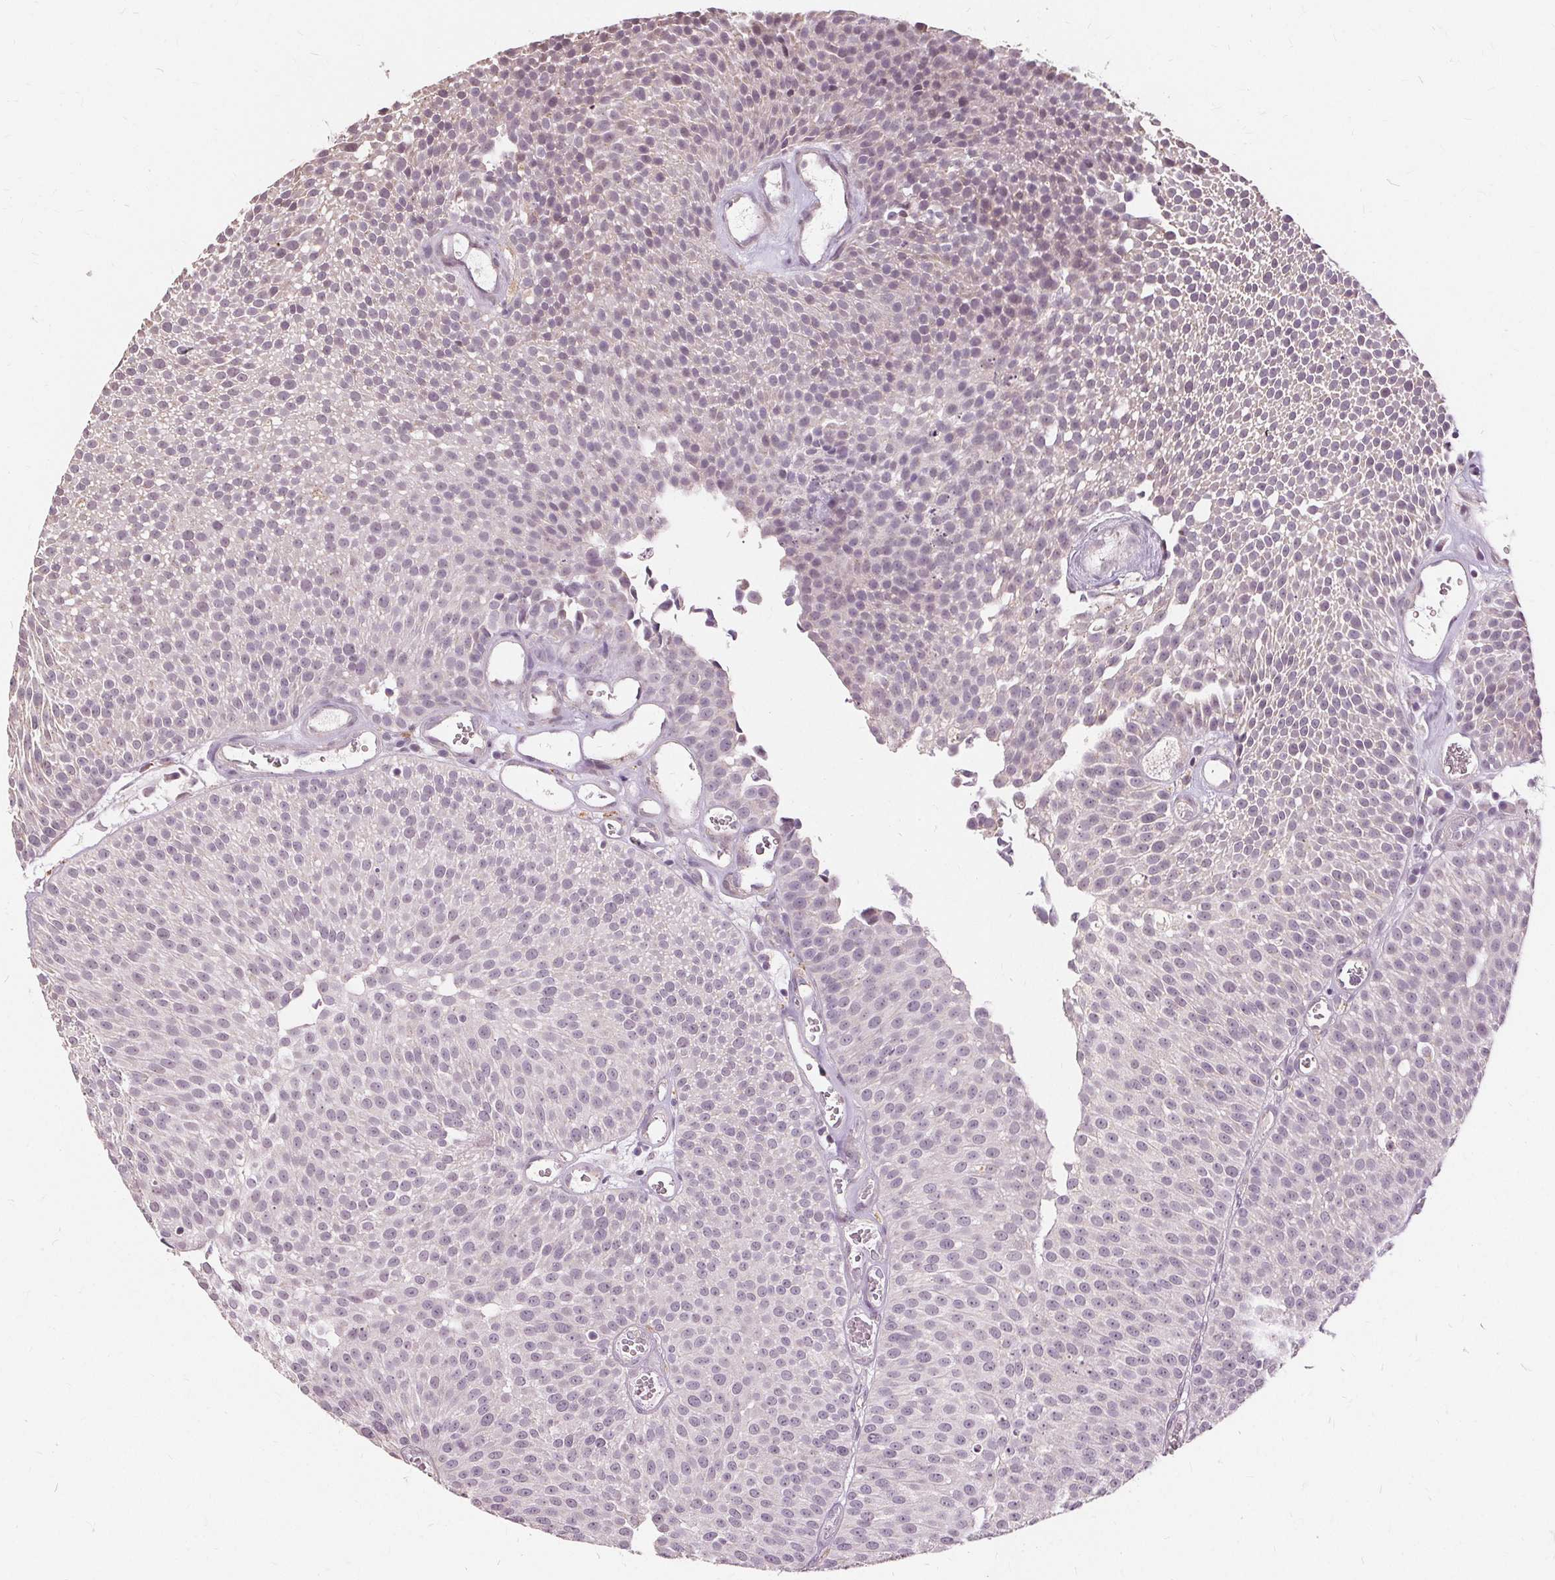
{"staining": {"intensity": "negative", "quantity": "none", "location": "none"}, "tissue": "urothelial cancer", "cell_type": "Tumor cells", "image_type": "cancer", "snomed": [{"axis": "morphology", "description": "Urothelial carcinoma, Low grade"}, {"axis": "topography", "description": "Urinary bladder"}], "caption": "The image reveals no significant staining in tumor cells of low-grade urothelial carcinoma.", "gene": "SIGLEC6", "patient": {"sex": "female", "age": 79}}